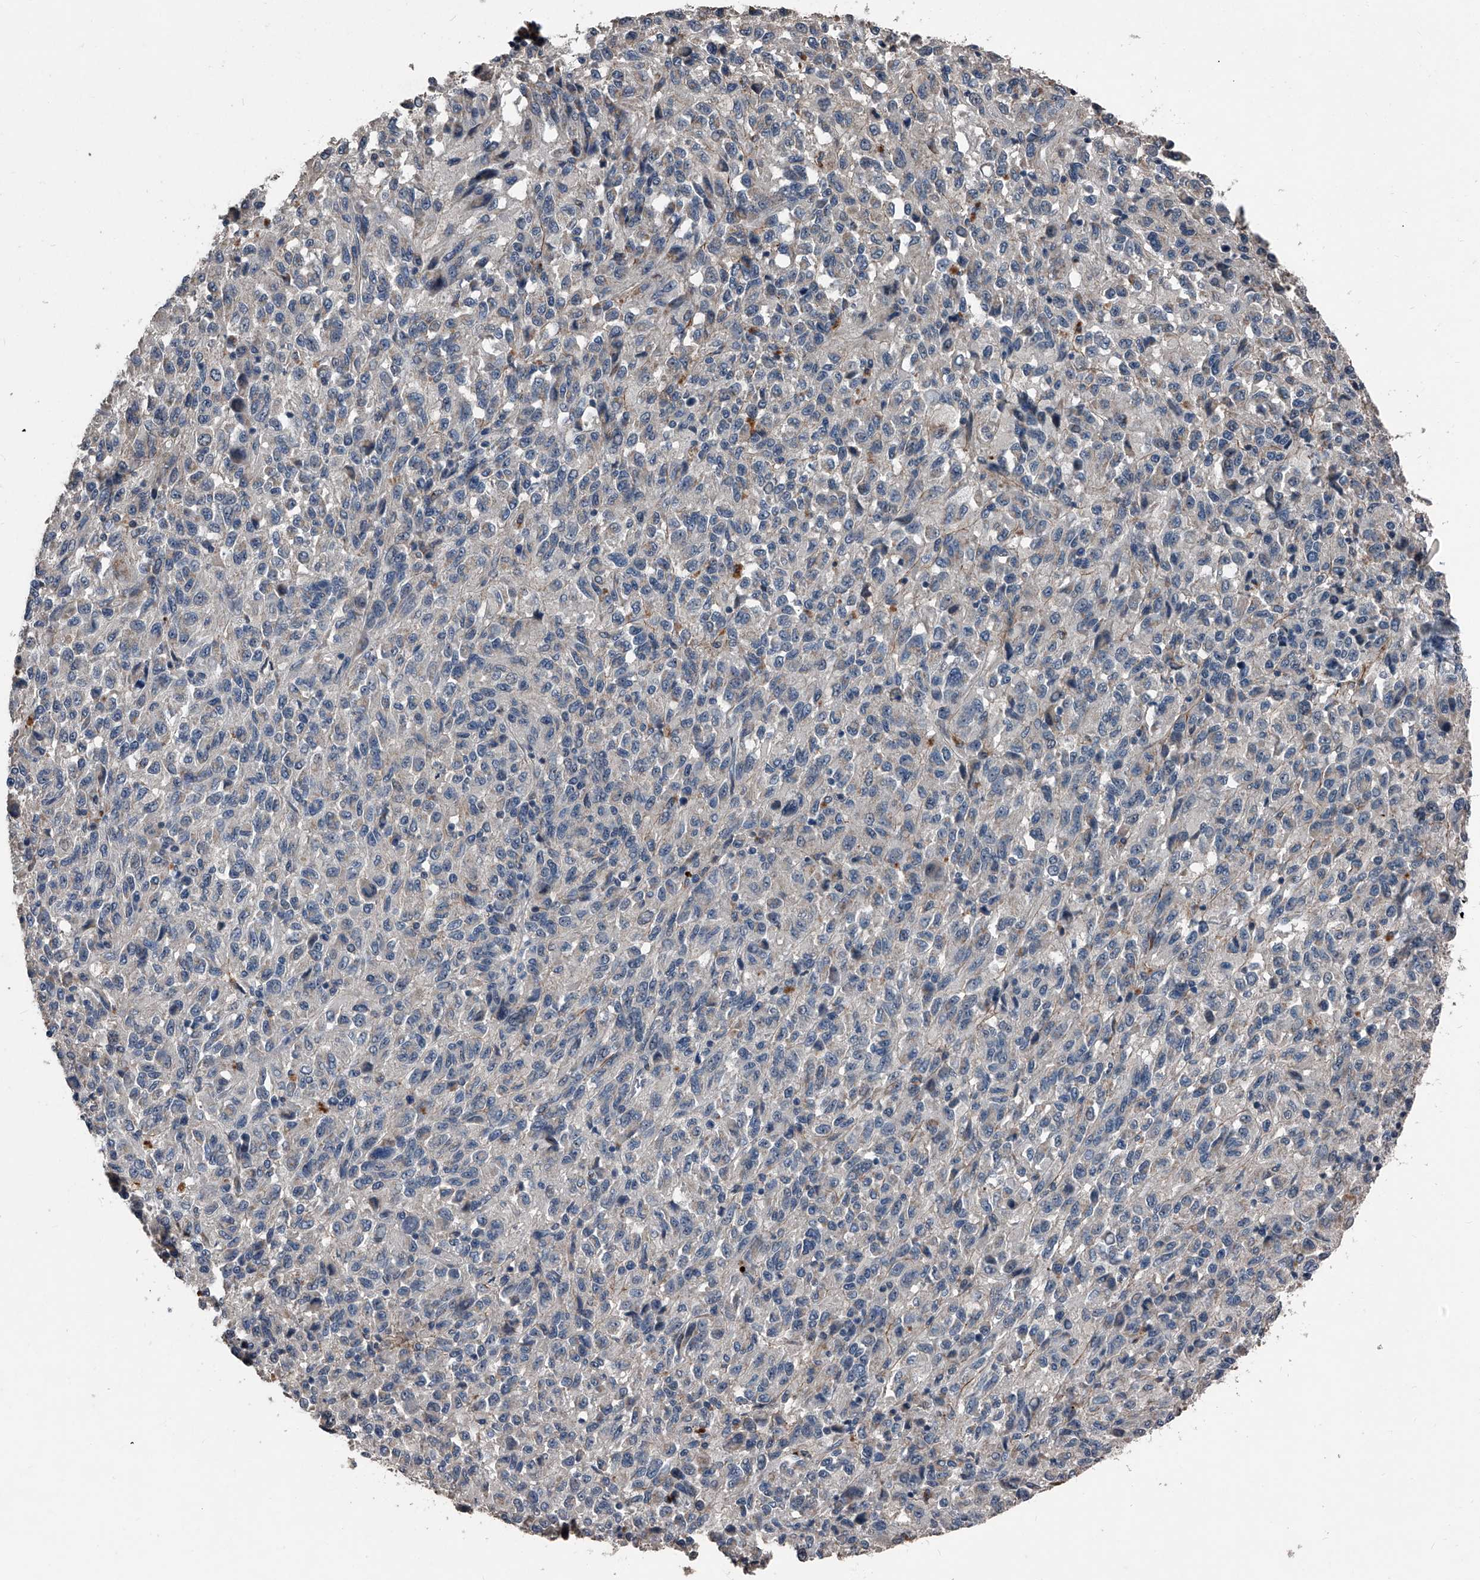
{"staining": {"intensity": "negative", "quantity": "none", "location": "none"}, "tissue": "melanoma", "cell_type": "Tumor cells", "image_type": "cancer", "snomed": [{"axis": "morphology", "description": "Malignant melanoma, Metastatic site"}, {"axis": "topography", "description": "Lung"}], "caption": "Immunohistochemical staining of human malignant melanoma (metastatic site) exhibits no significant positivity in tumor cells.", "gene": "PHACTR1", "patient": {"sex": "male", "age": 64}}